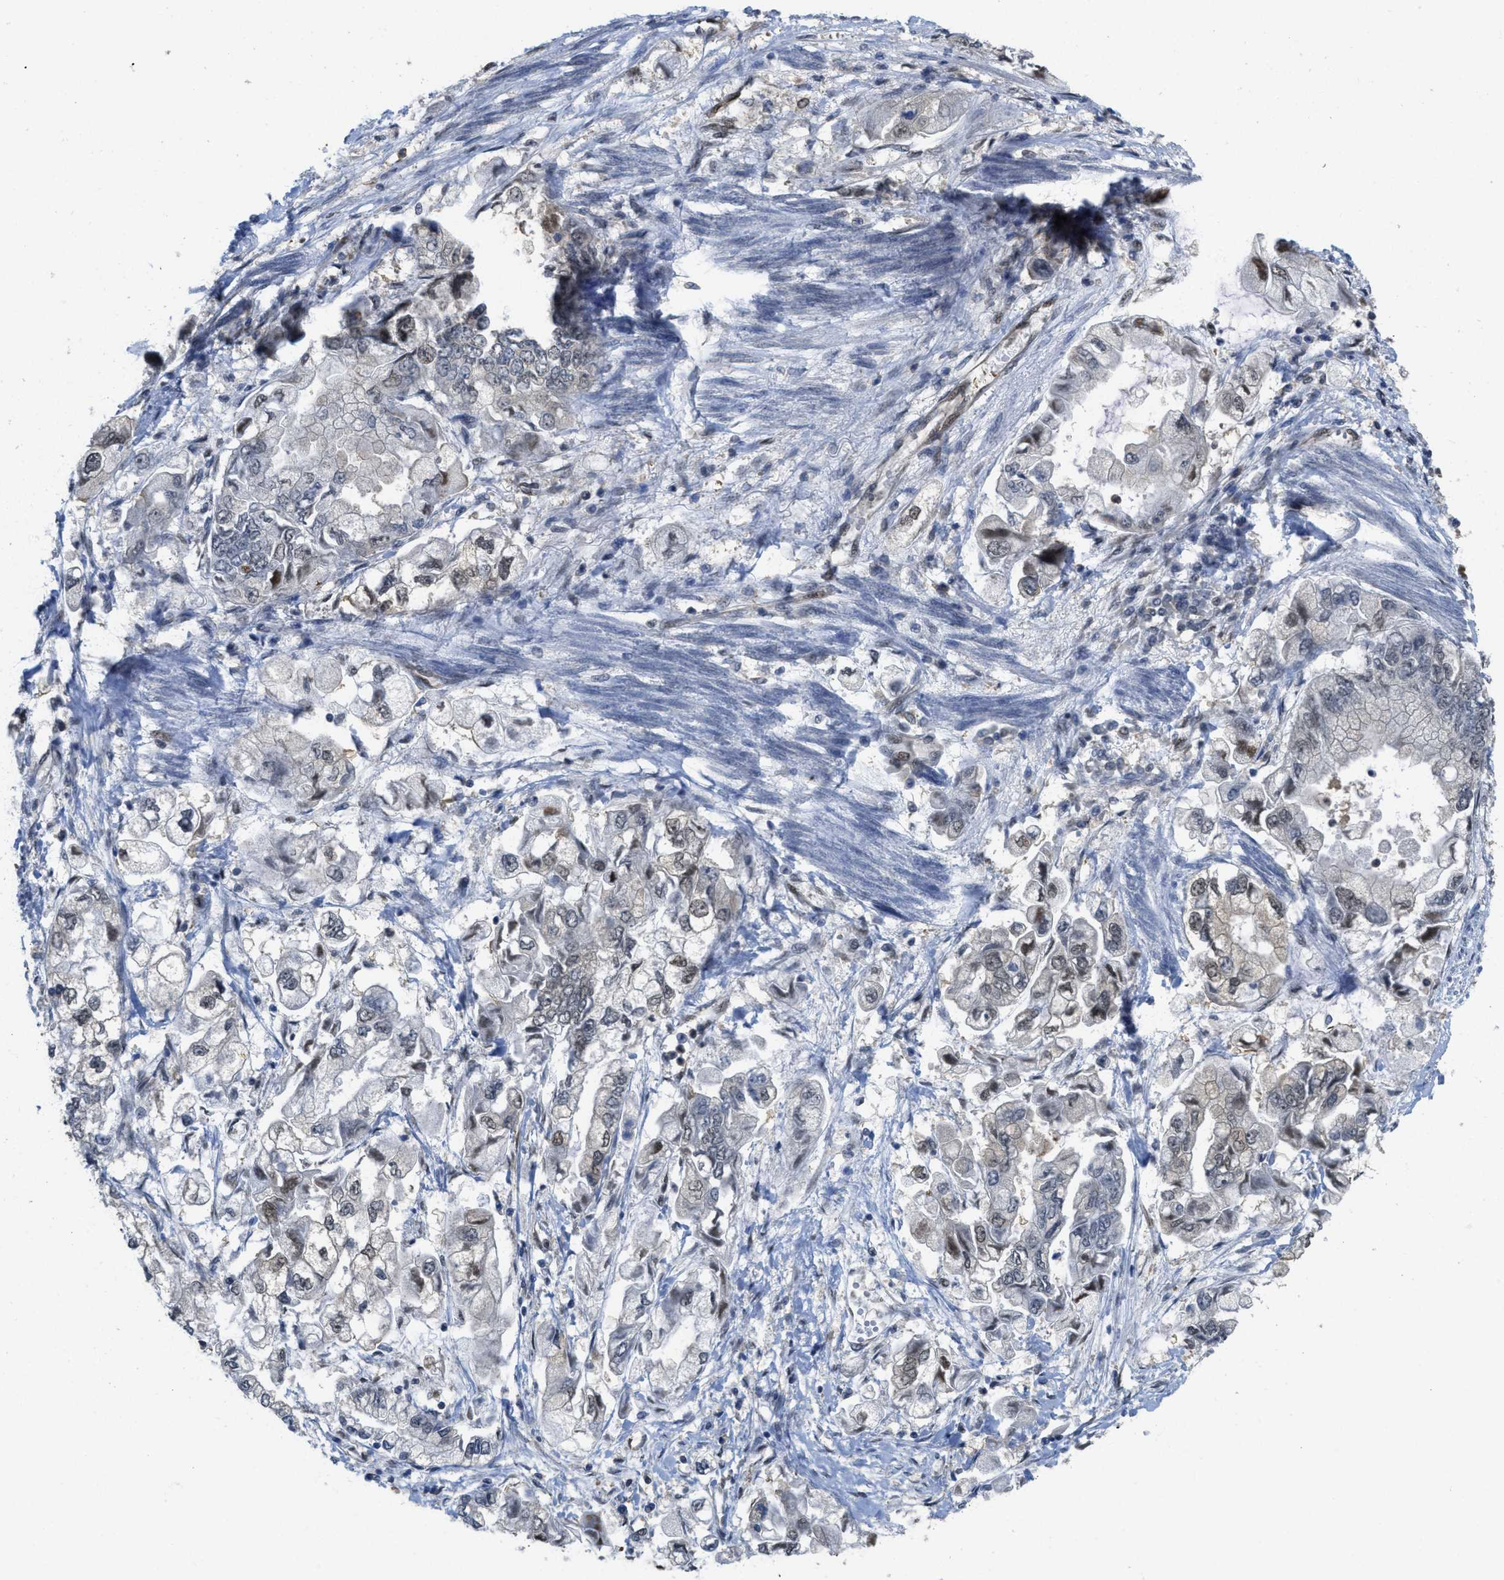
{"staining": {"intensity": "moderate", "quantity": "<25%", "location": "nuclear"}, "tissue": "stomach cancer", "cell_type": "Tumor cells", "image_type": "cancer", "snomed": [{"axis": "morphology", "description": "Normal tissue, NOS"}, {"axis": "morphology", "description": "Adenocarcinoma, NOS"}, {"axis": "topography", "description": "Stomach"}], "caption": "IHC (DAB) staining of stomach cancer shows moderate nuclear protein expression in approximately <25% of tumor cells.", "gene": "PSMC5", "patient": {"sex": "male", "age": 62}}